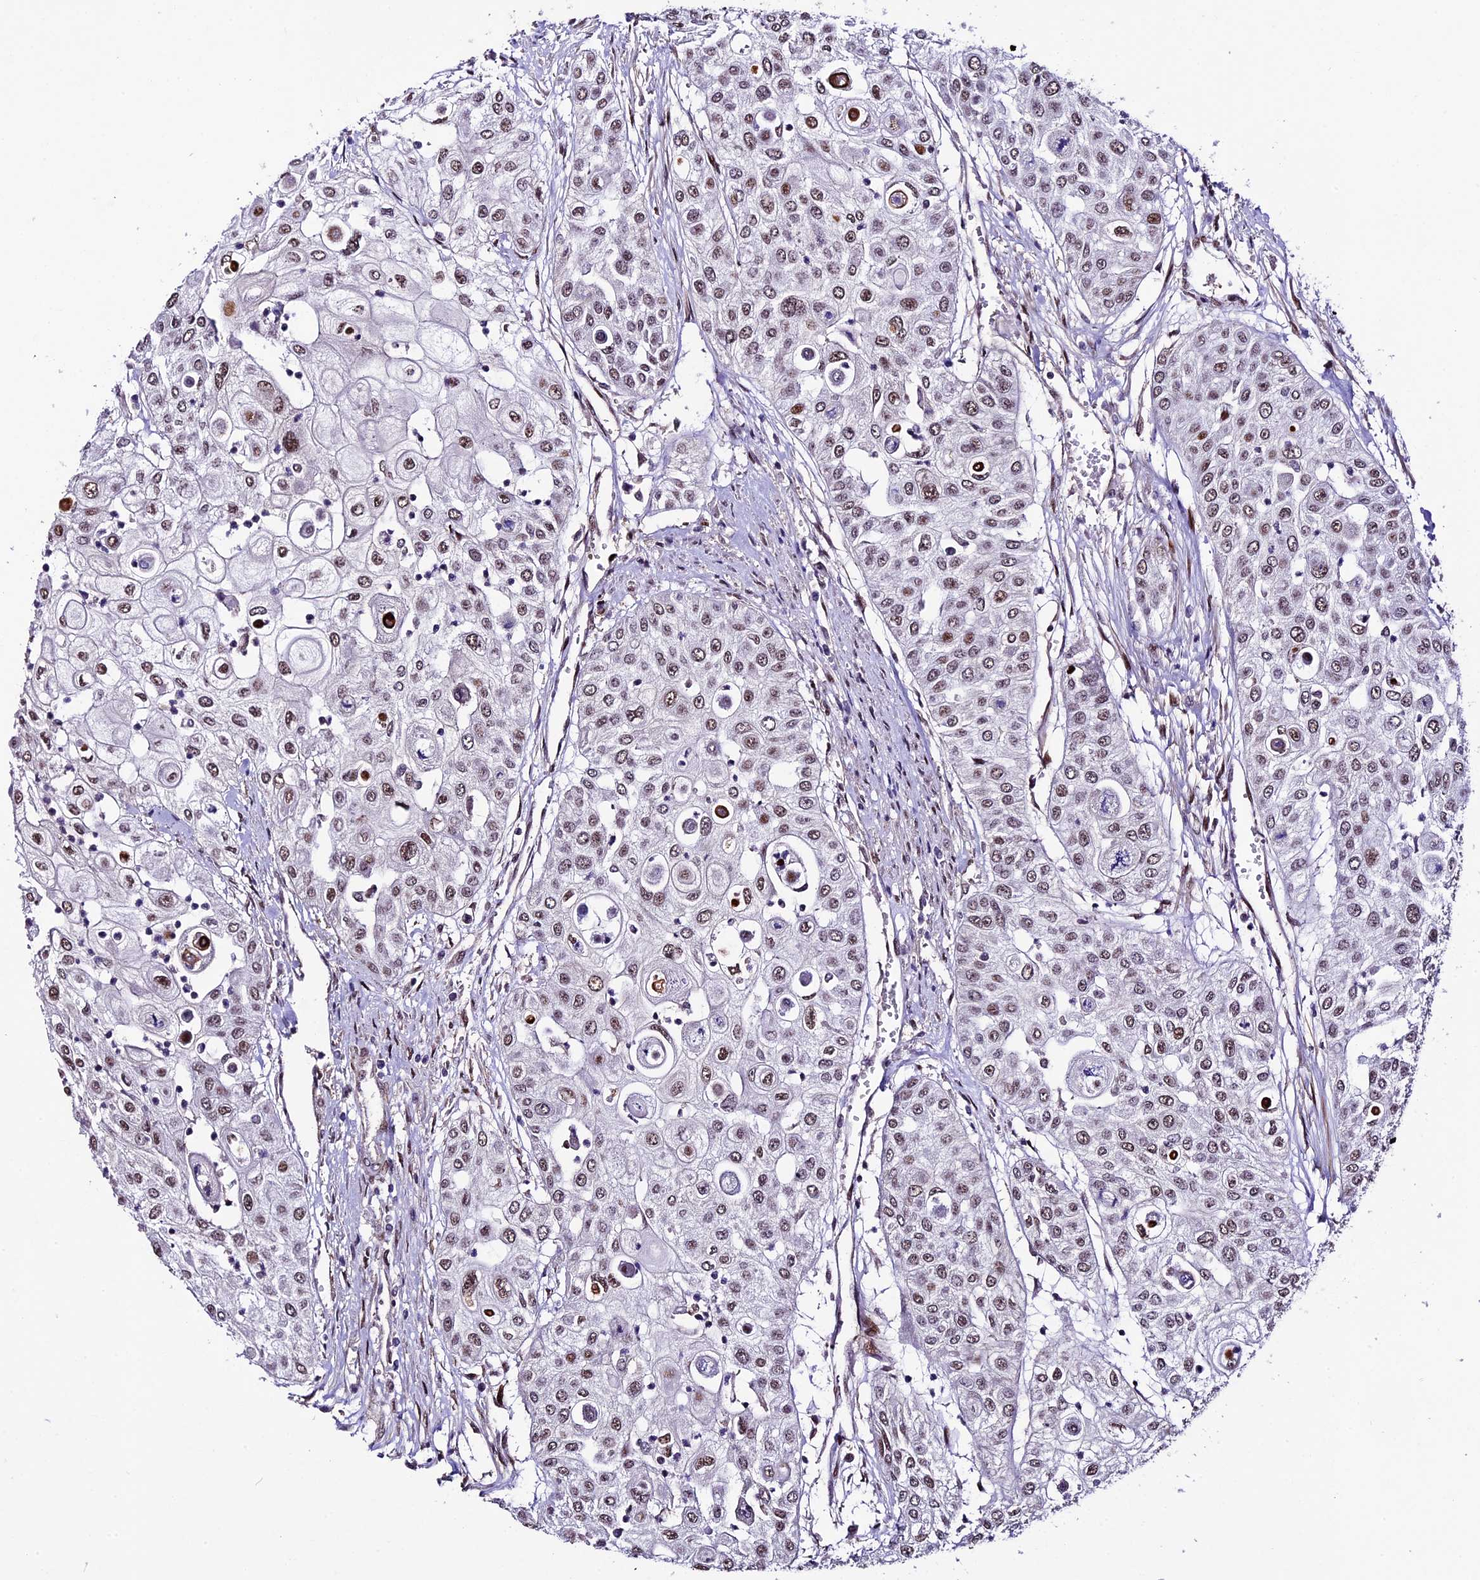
{"staining": {"intensity": "moderate", "quantity": ">75%", "location": "nuclear"}, "tissue": "urothelial cancer", "cell_type": "Tumor cells", "image_type": "cancer", "snomed": [{"axis": "morphology", "description": "Urothelial carcinoma, High grade"}, {"axis": "topography", "description": "Urinary bladder"}], "caption": "IHC staining of urothelial cancer, which displays medium levels of moderate nuclear staining in about >75% of tumor cells indicating moderate nuclear protein staining. The staining was performed using DAB (3,3'-diaminobenzidine) (brown) for protein detection and nuclei were counterstained in hematoxylin (blue).", "gene": "TCP11L2", "patient": {"sex": "female", "age": 79}}